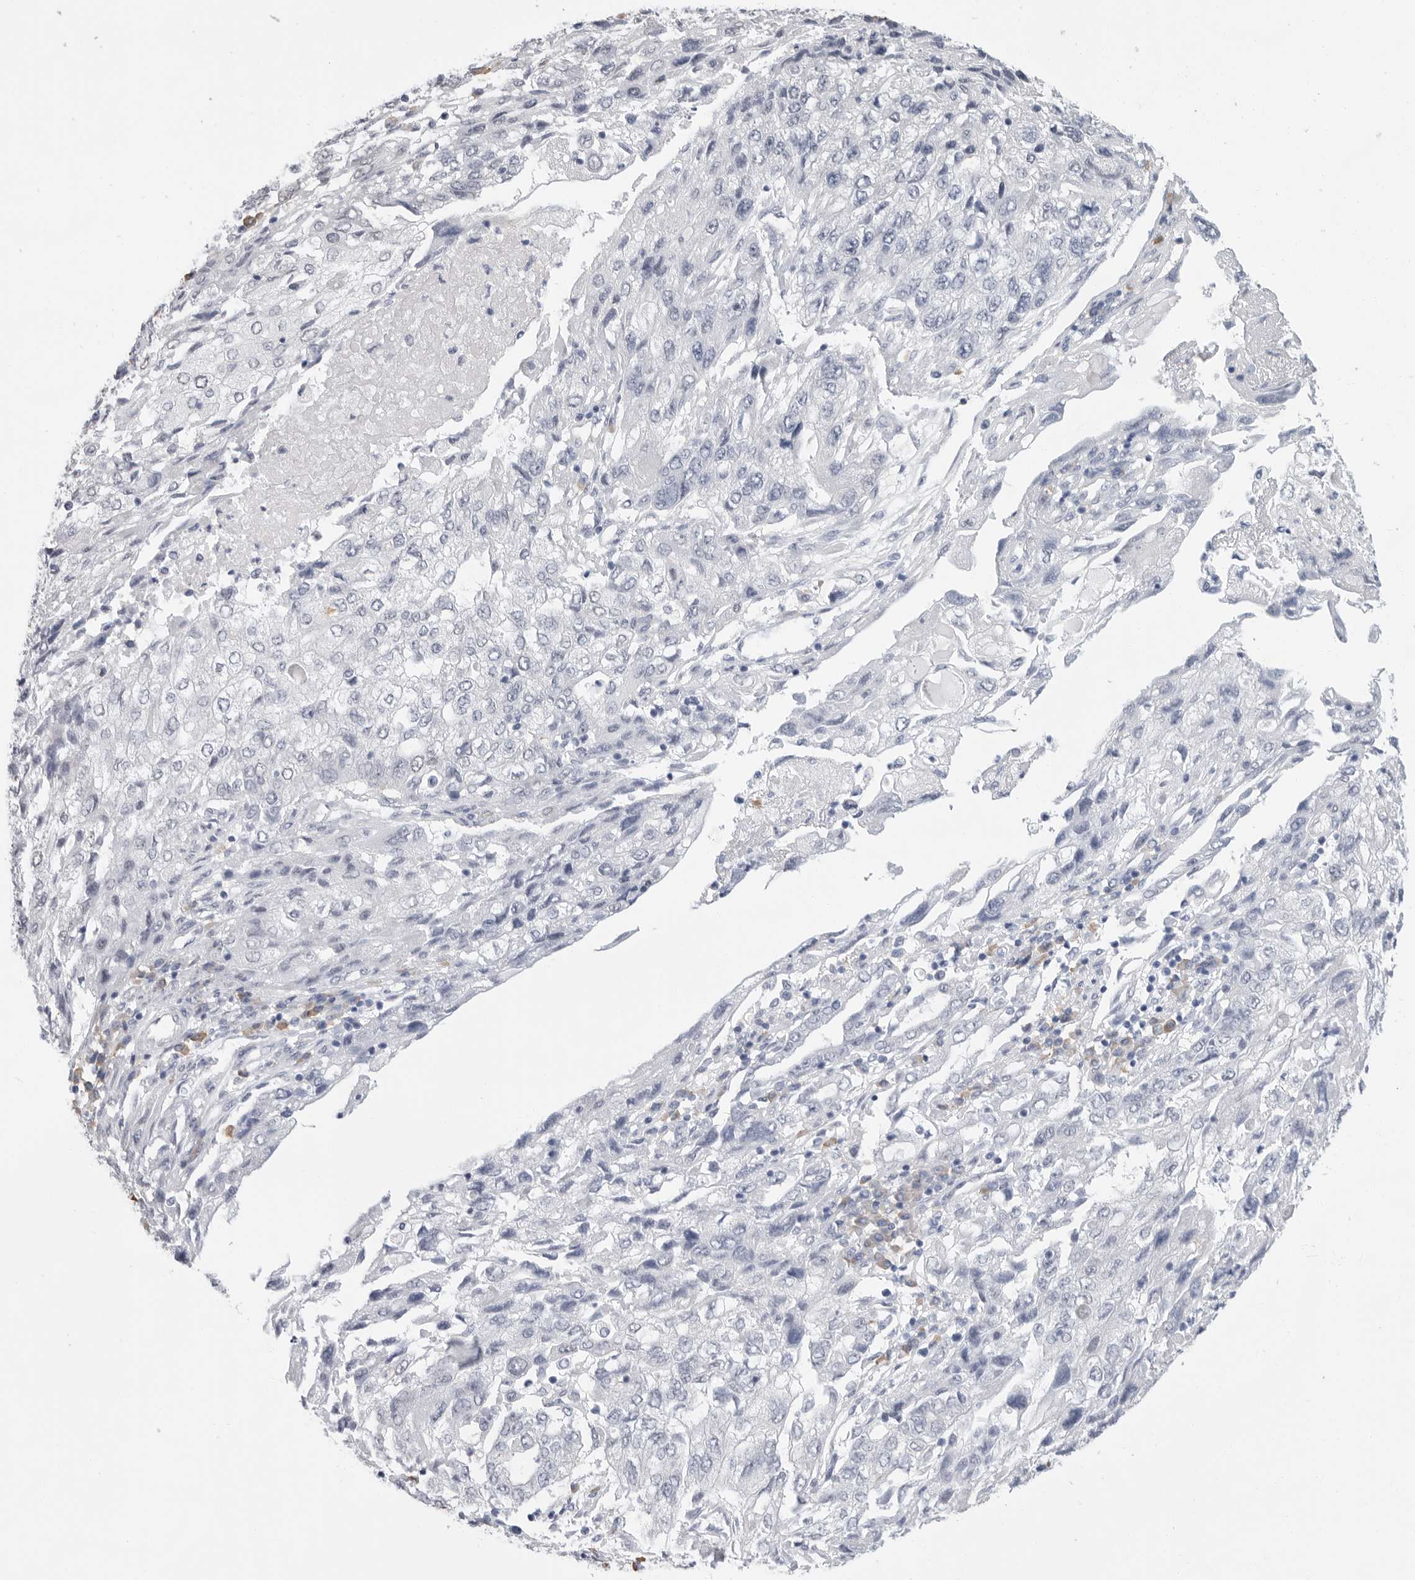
{"staining": {"intensity": "negative", "quantity": "none", "location": "none"}, "tissue": "endometrial cancer", "cell_type": "Tumor cells", "image_type": "cancer", "snomed": [{"axis": "morphology", "description": "Adenocarcinoma, NOS"}, {"axis": "topography", "description": "Endometrium"}], "caption": "Photomicrograph shows no significant protein expression in tumor cells of endometrial cancer (adenocarcinoma). (DAB (3,3'-diaminobenzidine) immunohistochemistry, high magnification).", "gene": "ARHGEF10", "patient": {"sex": "female", "age": 49}}